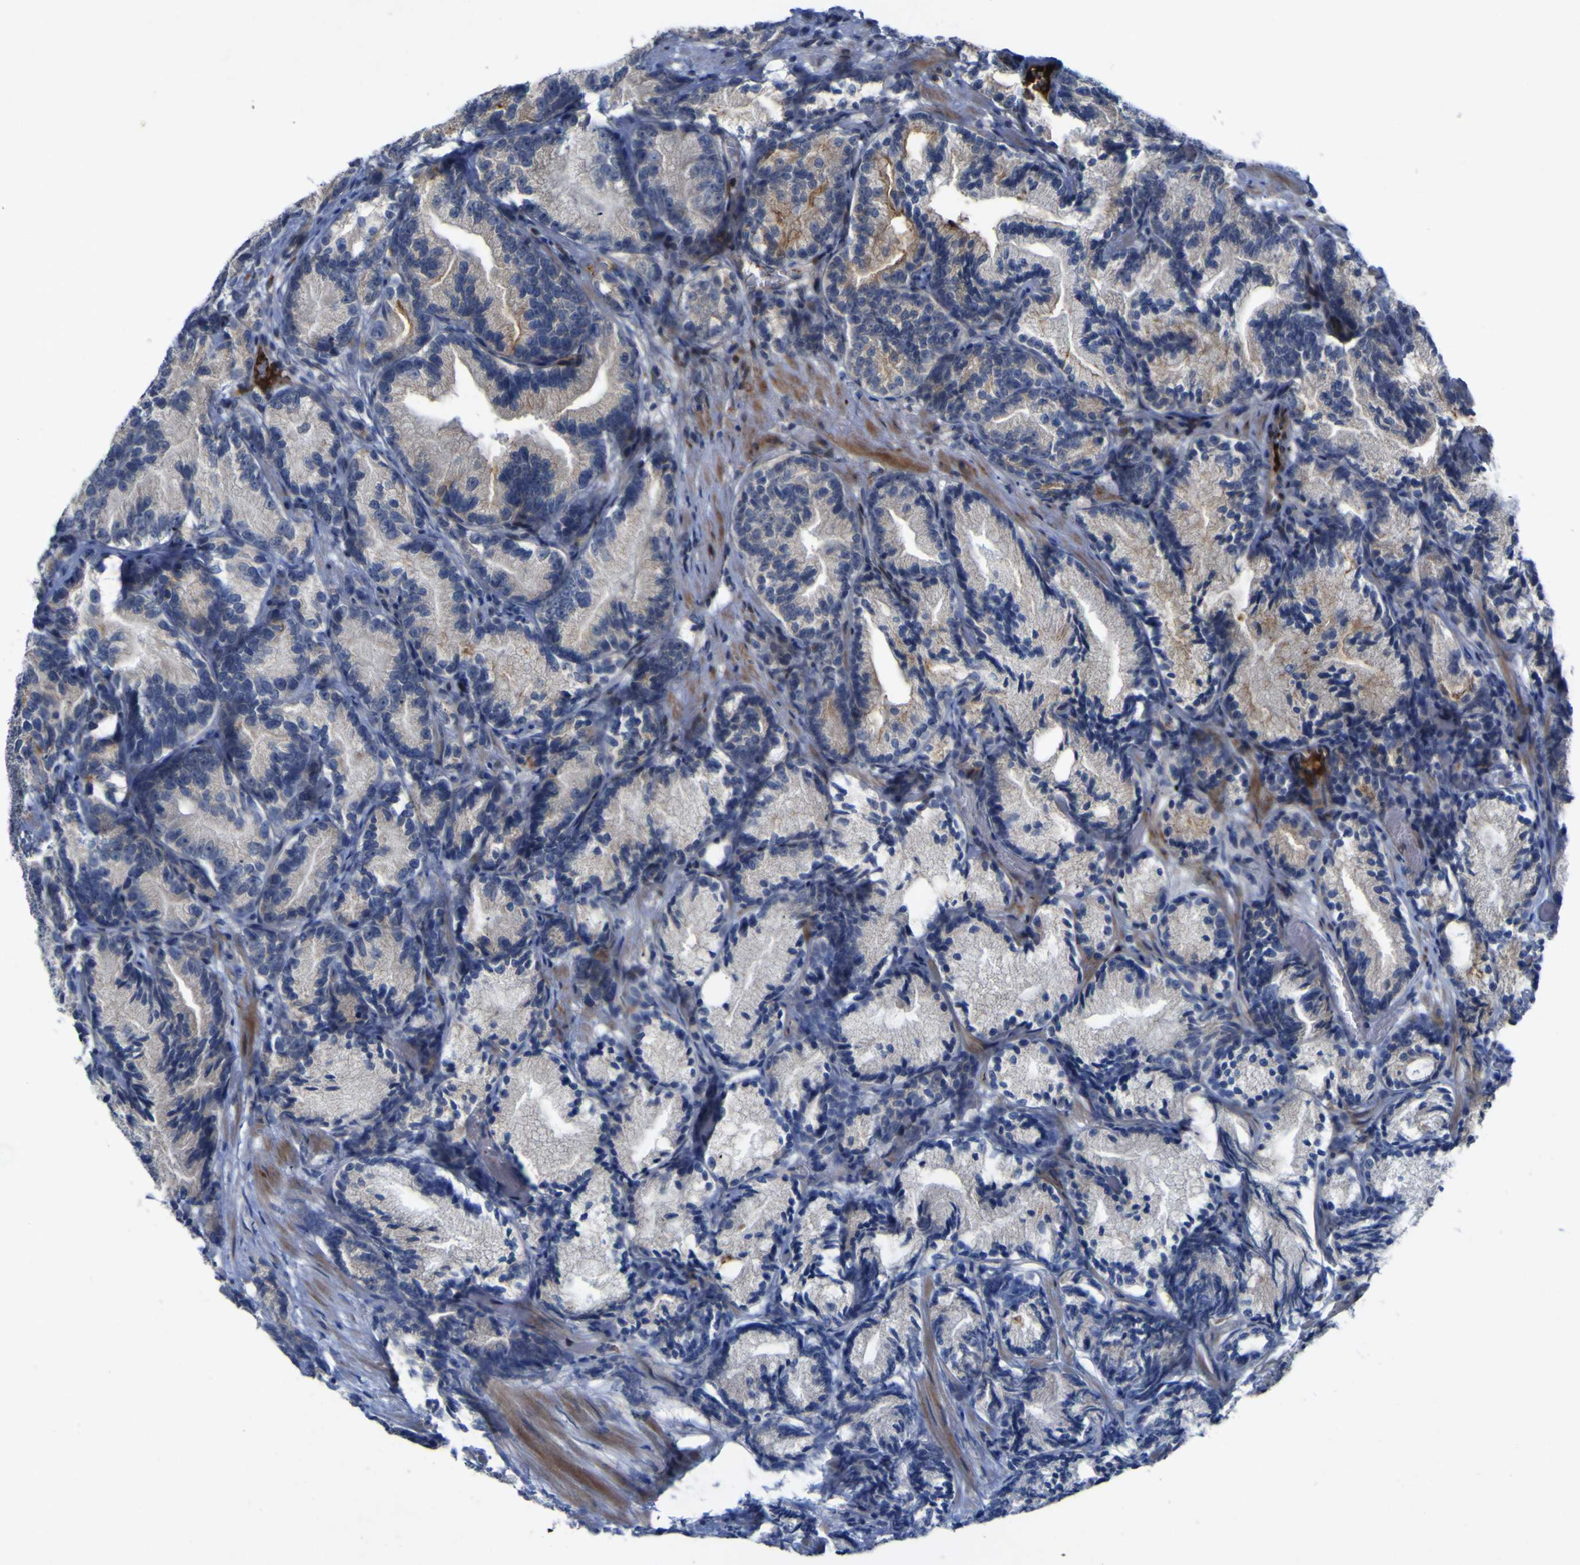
{"staining": {"intensity": "weak", "quantity": "25%-75%", "location": "cytoplasmic/membranous"}, "tissue": "prostate cancer", "cell_type": "Tumor cells", "image_type": "cancer", "snomed": [{"axis": "morphology", "description": "Adenocarcinoma, Low grade"}, {"axis": "topography", "description": "Prostate"}], "caption": "DAB (3,3'-diaminobenzidine) immunohistochemical staining of human low-grade adenocarcinoma (prostate) demonstrates weak cytoplasmic/membranous protein positivity in approximately 25%-75% of tumor cells.", "gene": "NAV1", "patient": {"sex": "male", "age": 89}}